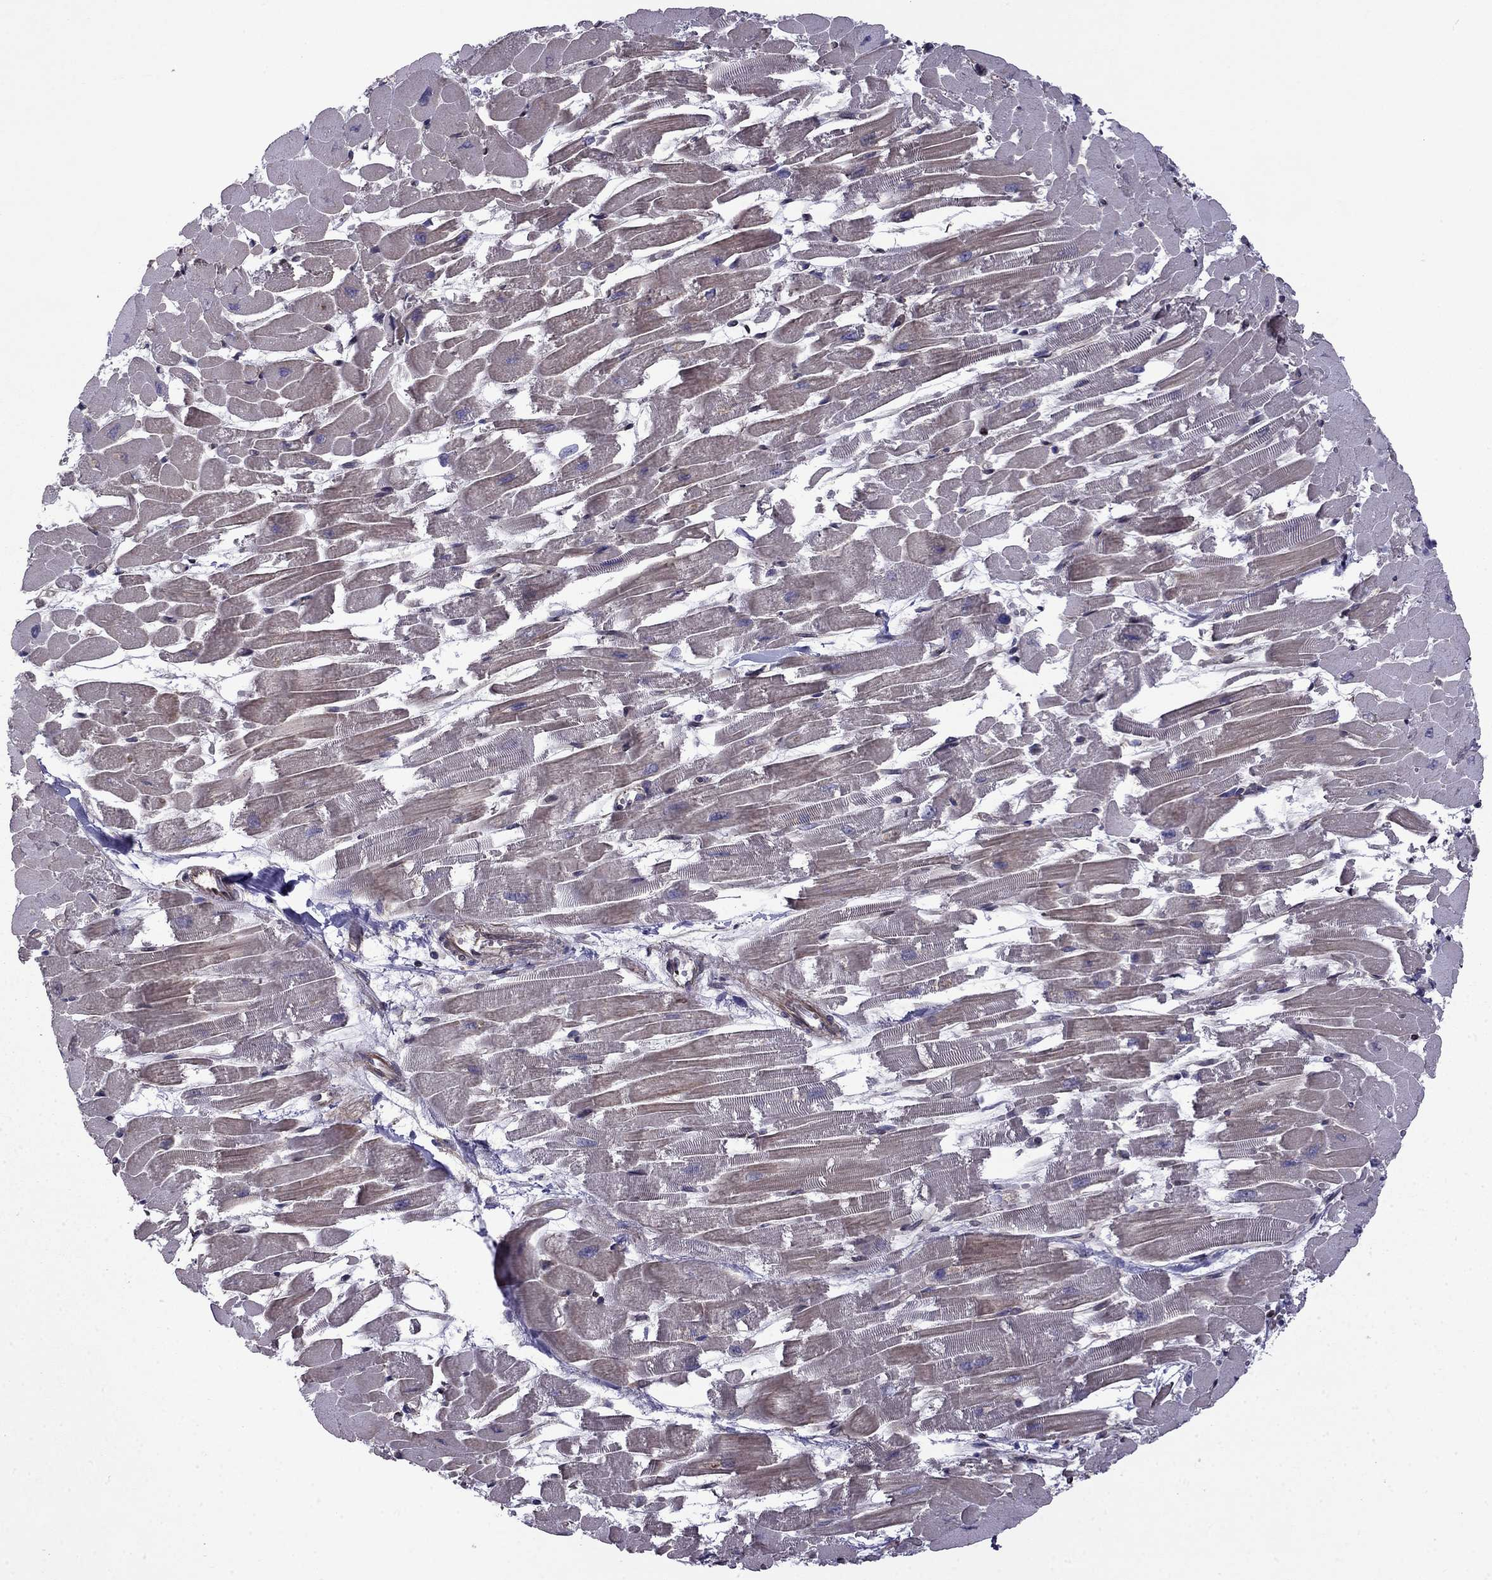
{"staining": {"intensity": "weak", "quantity": "25%-75%", "location": "cytoplasmic/membranous"}, "tissue": "heart muscle", "cell_type": "Cardiomyocytes", "image_type": "normal", "snomed": [{"axis": "morphology", "description": "Normal tissue, NOS"}, {"axis": "topography", "description": "Heart"}], "caption": "The histopathology image demonstrates staining of normal heart muscle, revealing weak cytoplasmic/membranous protein positivity (brown color) within cardiomyocytes. The protein of interest is stained brown, and the nuclei are stained in blue (DAB IHC with brightfield microscopy, high magnification).", "gene": "CDC42BPA", "patient": {"sex": "female", "age": 52}}